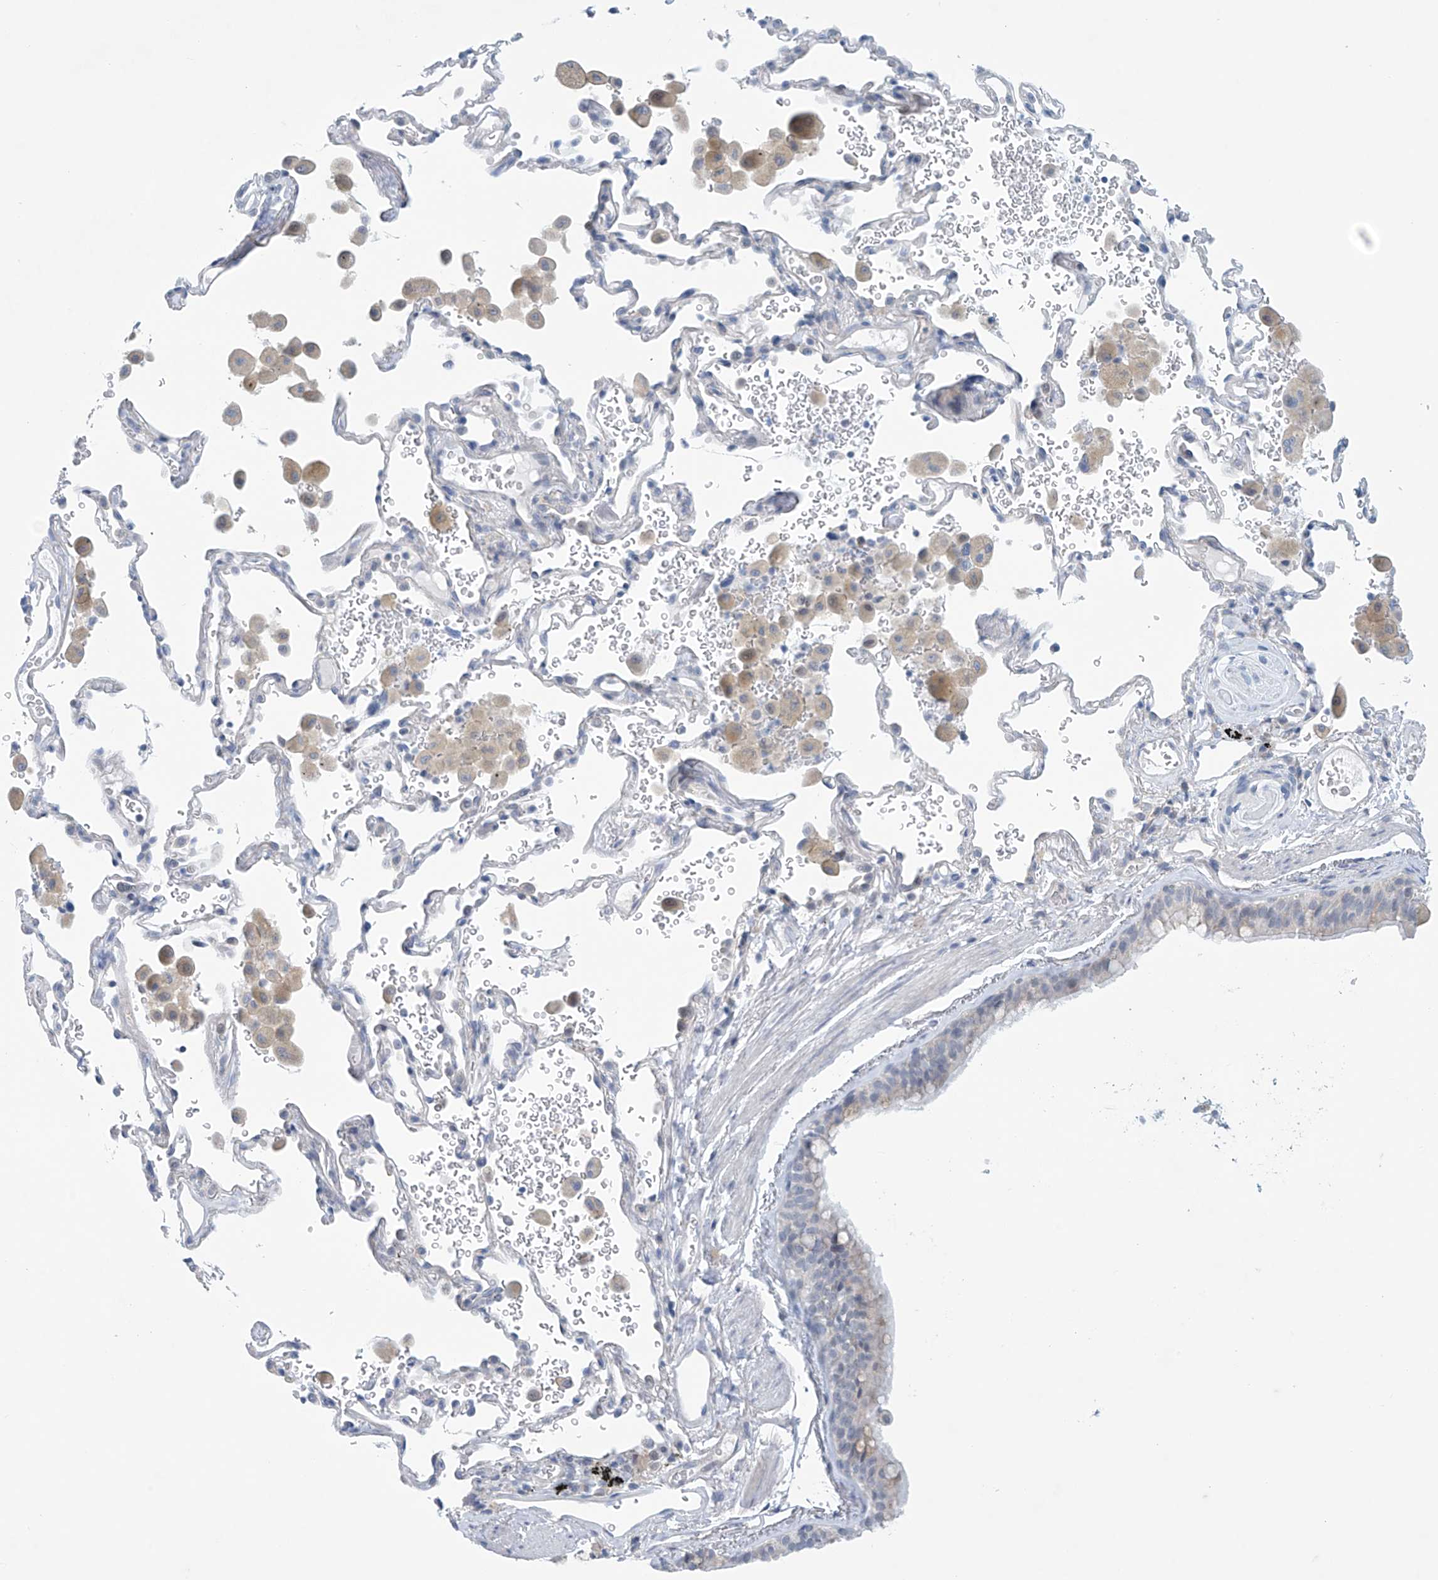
{"staining": {"intensity": "weak", "quantity": "<25%", "location": "cytoplasmic/membranous"}, "tissue": "bronchus", "cell_type": "Respiratory epithelial cells", "image_type": "normal", "snomed": [{"axis": "morphology", "description": "Normal tissue, NOS"}, {"axis": "morphology", "description": "Adenocarcinoma, NOS"}, {"axis": "topography", "description": "Bronchus"}, {"axis": "topography", "description": "Lung"}], "caption": "DAB immunohistochemical staining of unremarkable bronchus exhibits no significant expression in respiratory epithelial cells.", "gene": "SLC35A5", "patient": {"sex": "male", "age": 54}}